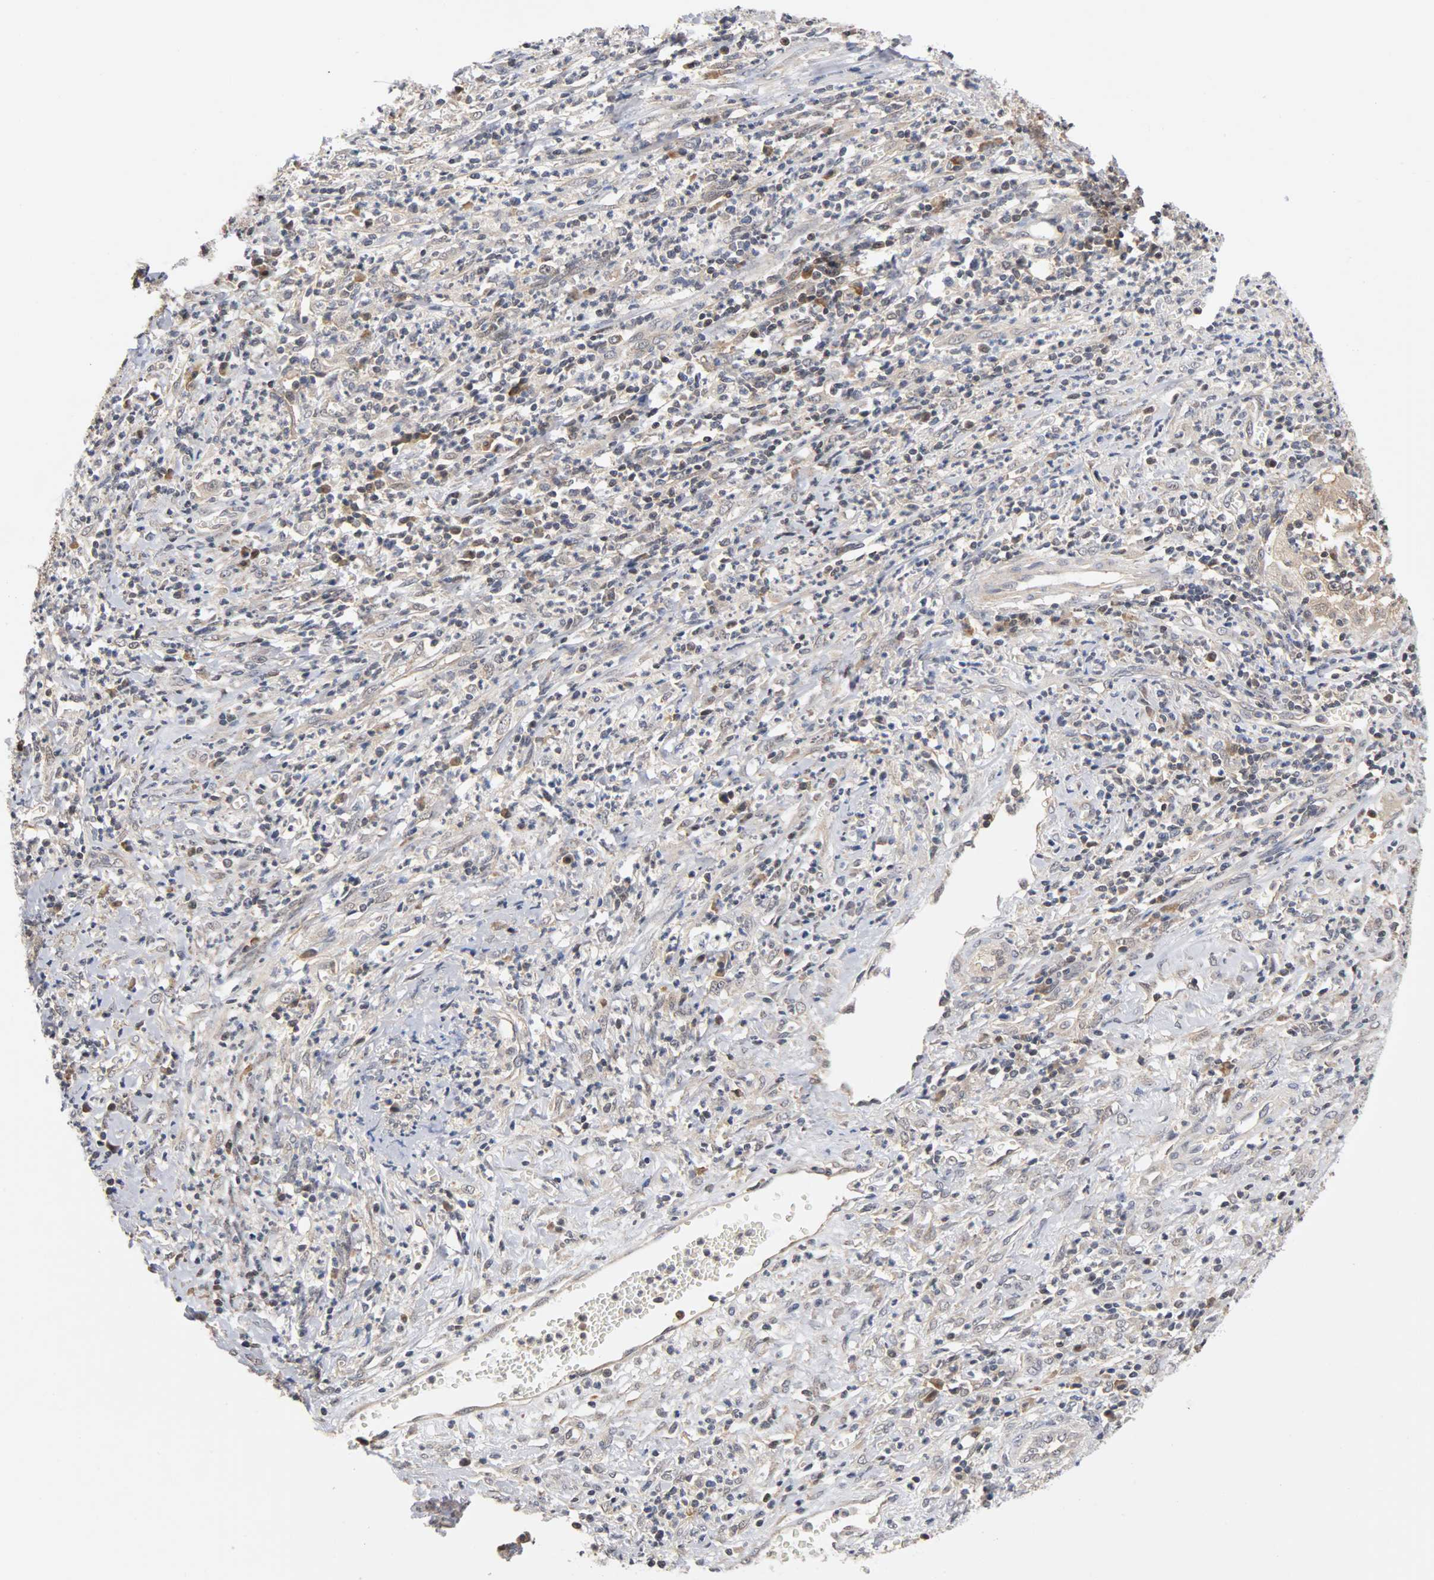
{"staining": {"intensity": "strong", "quantity": ">75%", "location": "cytoplasmic/membranous,nuclear"}, "tissue": "cervical cancer", "cell_type": "Tumor cells", "image_type": "cancer", "snomed": [{"axis": "morphology", "description": "Squamous cell carcinoma, NOS"}, {"axis": "topography", "description": "Cervix"}], "caption": "The immunohistochemical stain shows strong cytoplasmic/membranous and nuclear expression in tumor cells of squamous cell carcinoma (cervical) tissue.", "gene": "UBE2M", "patient": {"sex": "female", "age": 32}}